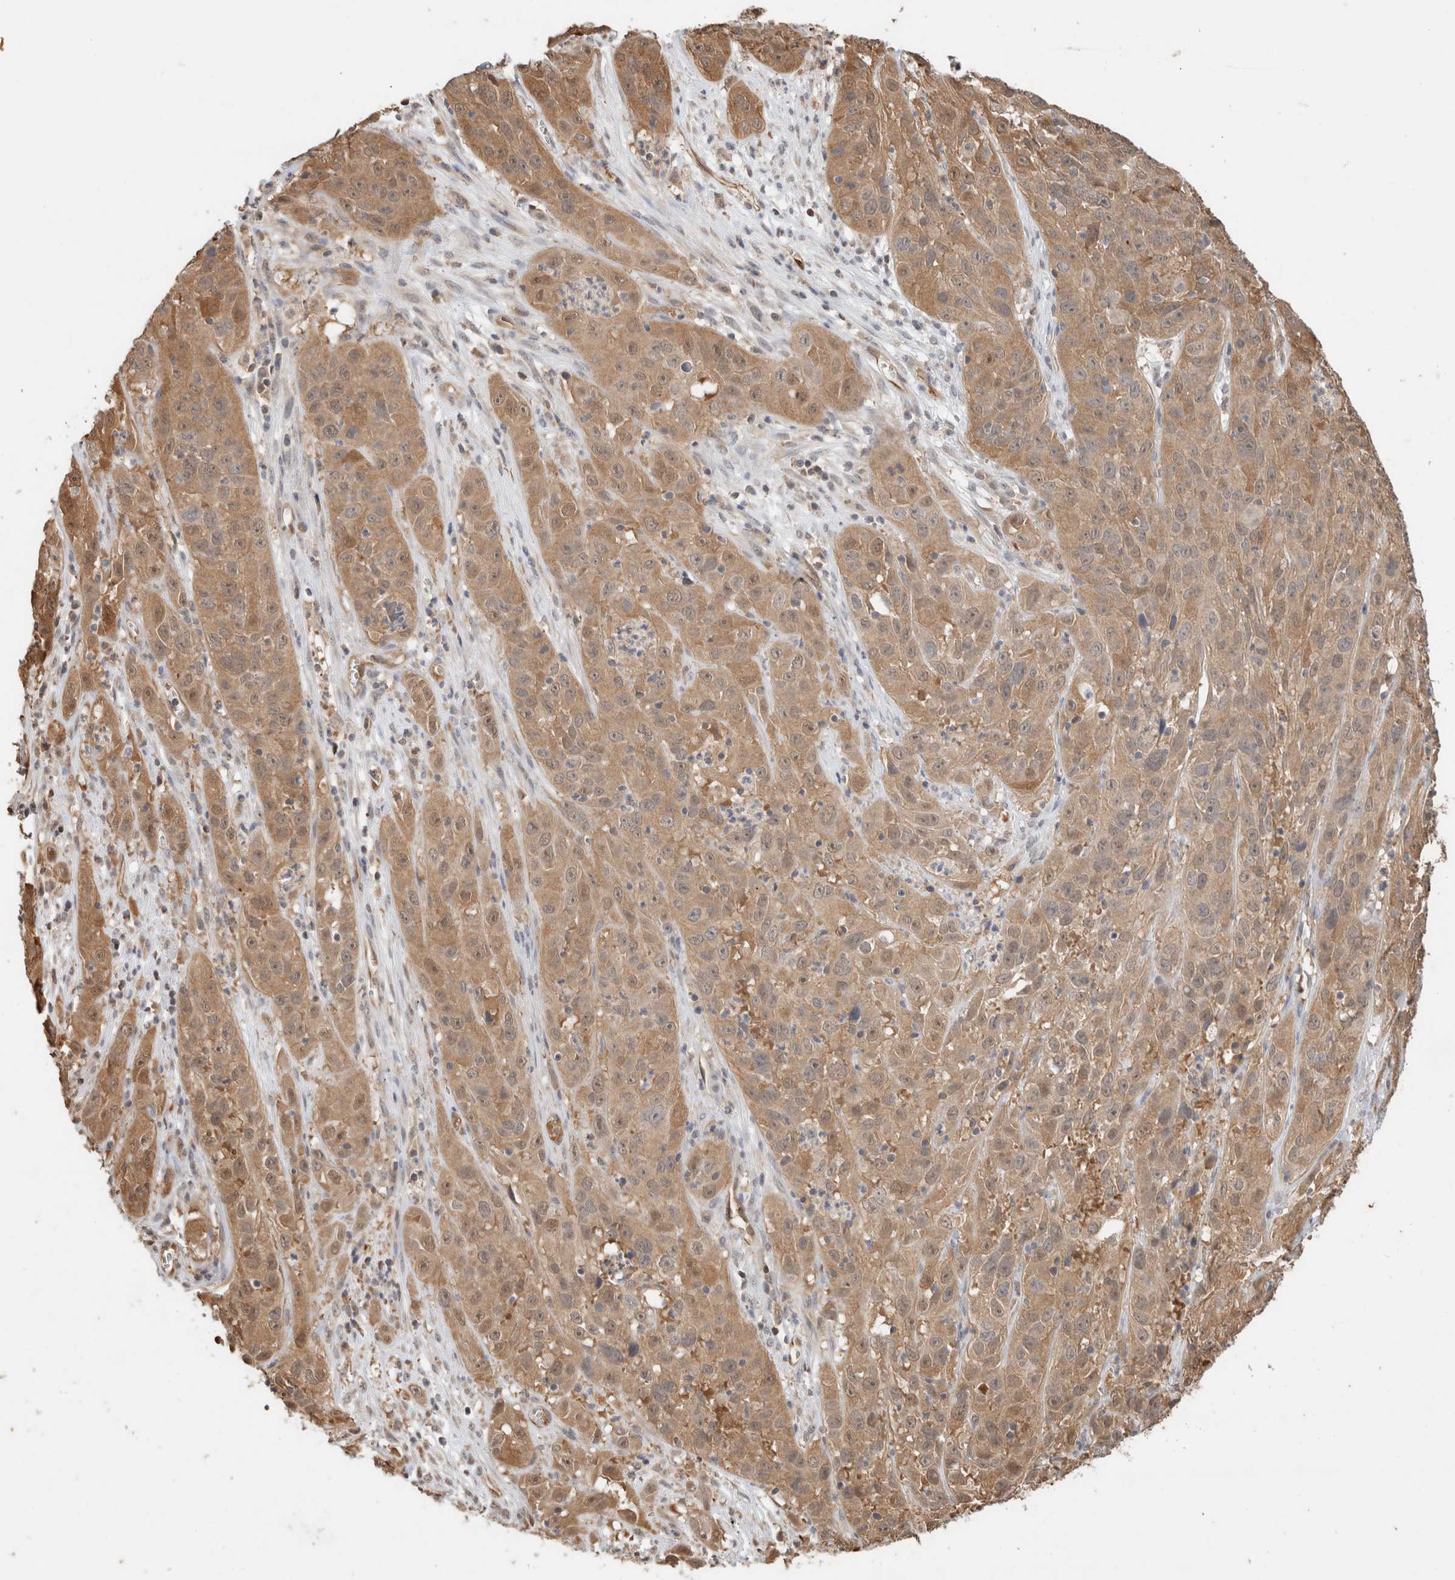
{"staining": {"intensity": "moderate", "quantity": ">75%", "location": "cytoplasmic/membranous,nuclear"}, "tissue": "cervical cancer", "cell_type": "Tumor cells", "image_type": "cancer", "snomed": [{"axis": "morphology", "description": "Squamous cell carcinoma, NOS"}, {"axis": "topography", "description": "Cervix"}], "caption": "Immunohistochemistry histopathology image of human cervical cancer stained for a protein (brown), which demonstrates medium levels of moderate cytoplasmic/membranous and nuclear staining in approximately >75% of tumor cells.", "gene": "CA13", "patient": {"sex": "female", "age": 32}}